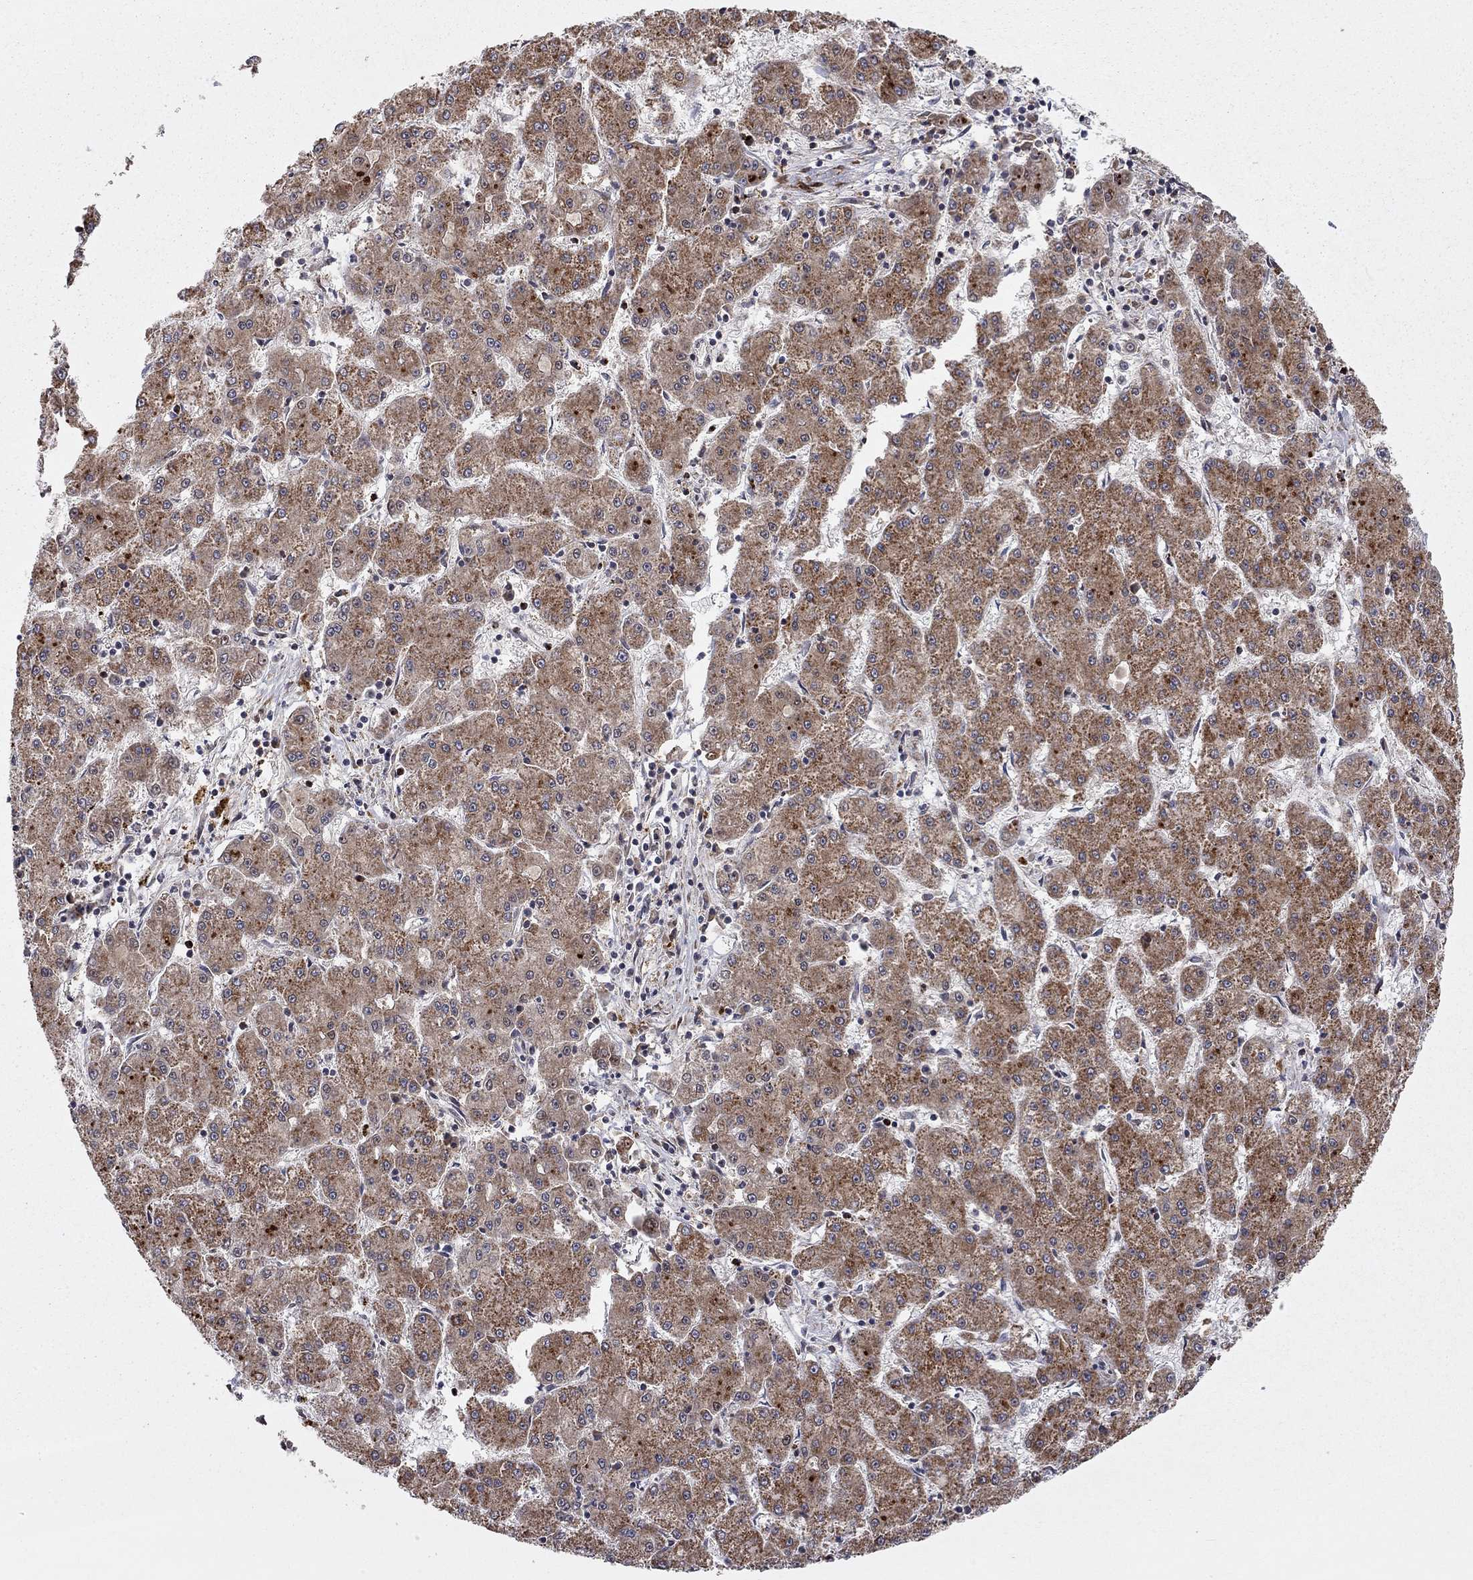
{"staining": {"intensity": "moderate", "quantity": "25%-75%", "location": "cytoplasmic/membranous"}, "tissue": "liver cancer", "cell_type": "Tumor cells", "image_type": "cancer", "snomed": [{"axis": "morphology", "description": "Carcinoma, Hepatocellular, NOS"}, {"axis": "topography", "description": "Liver"}], "caption": "Liver cancer (hepatocellular carcinoma) stained for a protein displays moderate cytoplasmic/membranous positivity in tumor cells.", "gene": "IDS", "patient": {"sex": "male", "age": 73}}